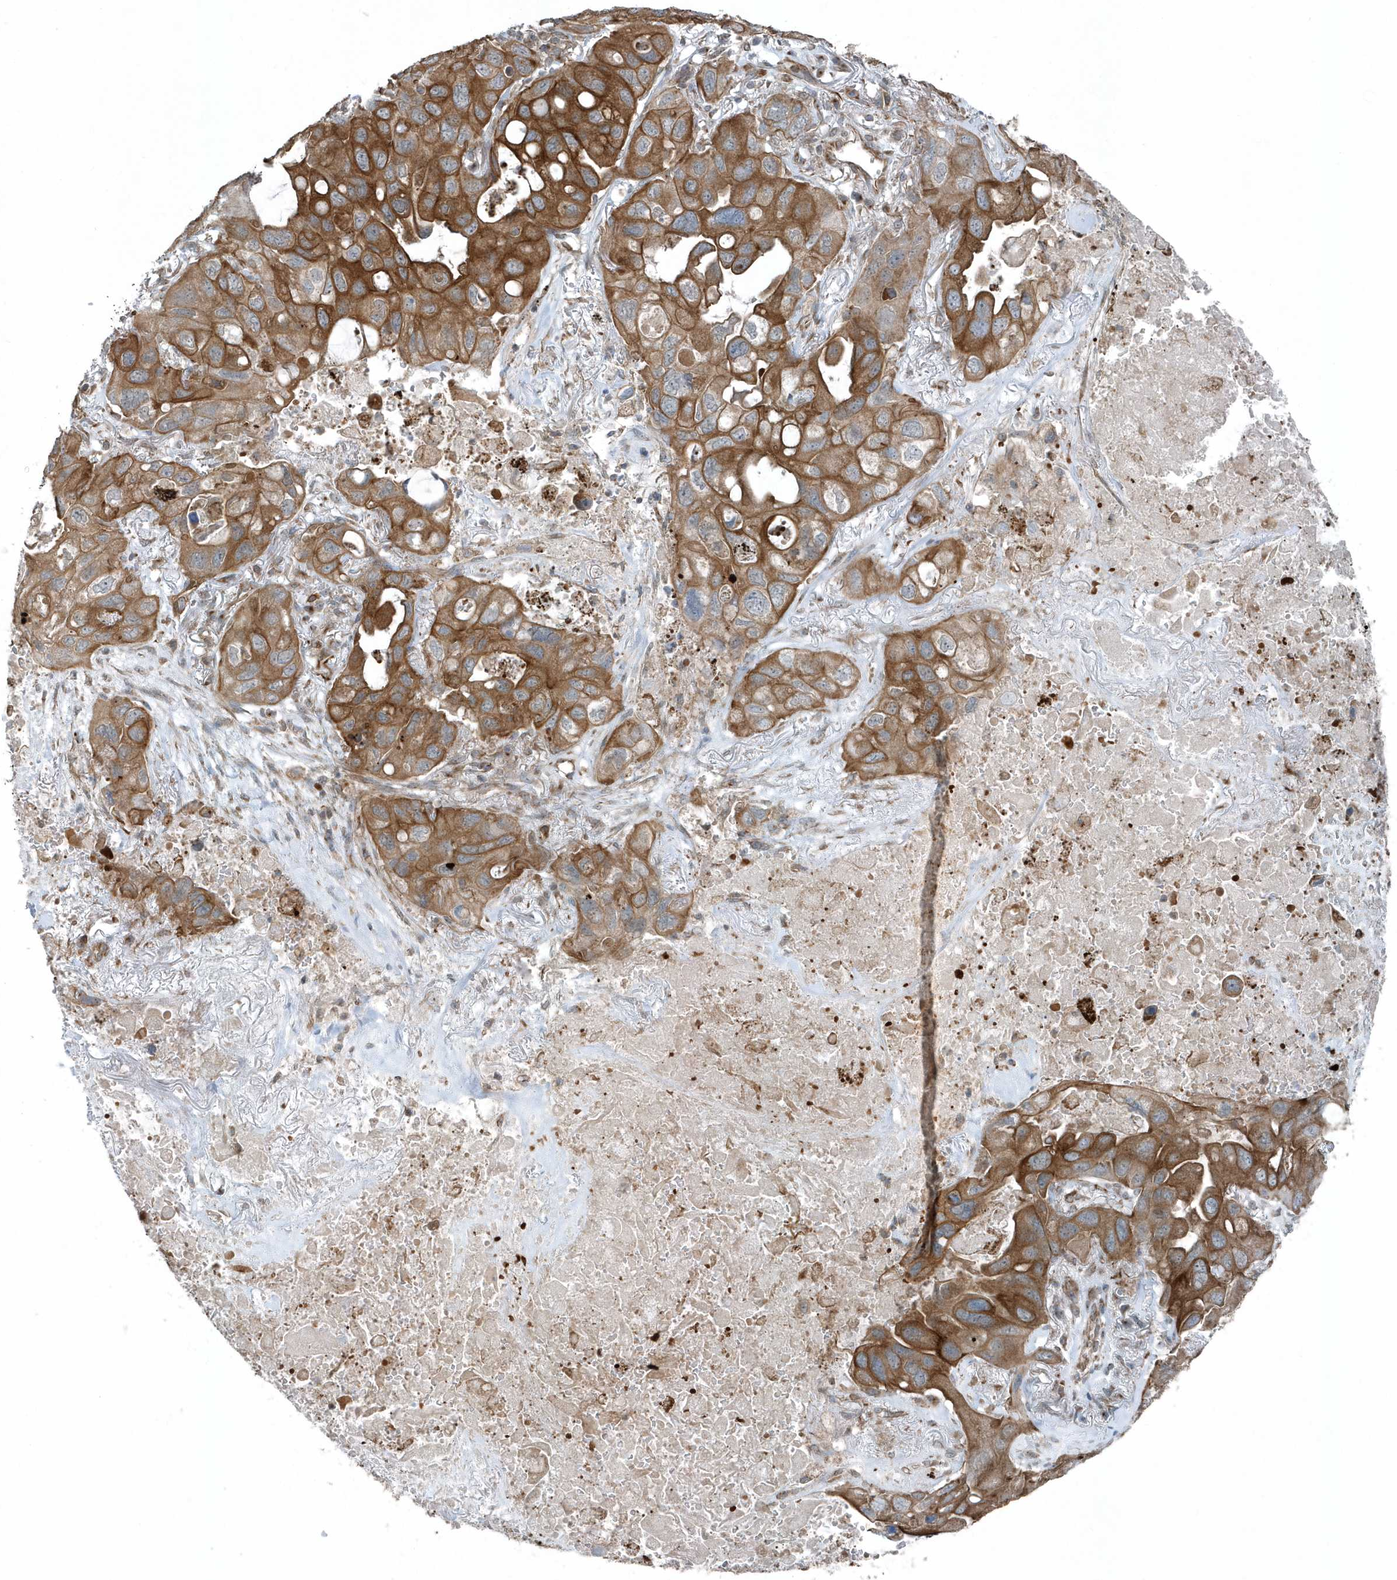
{"staining": {"intensity": "moderate", "quantity": ">75%", "location": "cytoplasmic/membranous"}, "tissue": "lung cancer", "cell_type": "Tumor cells", "image_type": "cancer", "snomed": [{"axis": "morphology", "description": "Squamous cell carcinoma, NOS"}, {"axis": "topography", "description": "Lung"}], "caption": "Lung squamous cell carcinoma stained with a protein marker demonstrates moderate staining in tumor cells.", "gene": "GCC2", "patient": {"sex": "female", "age": 73}}